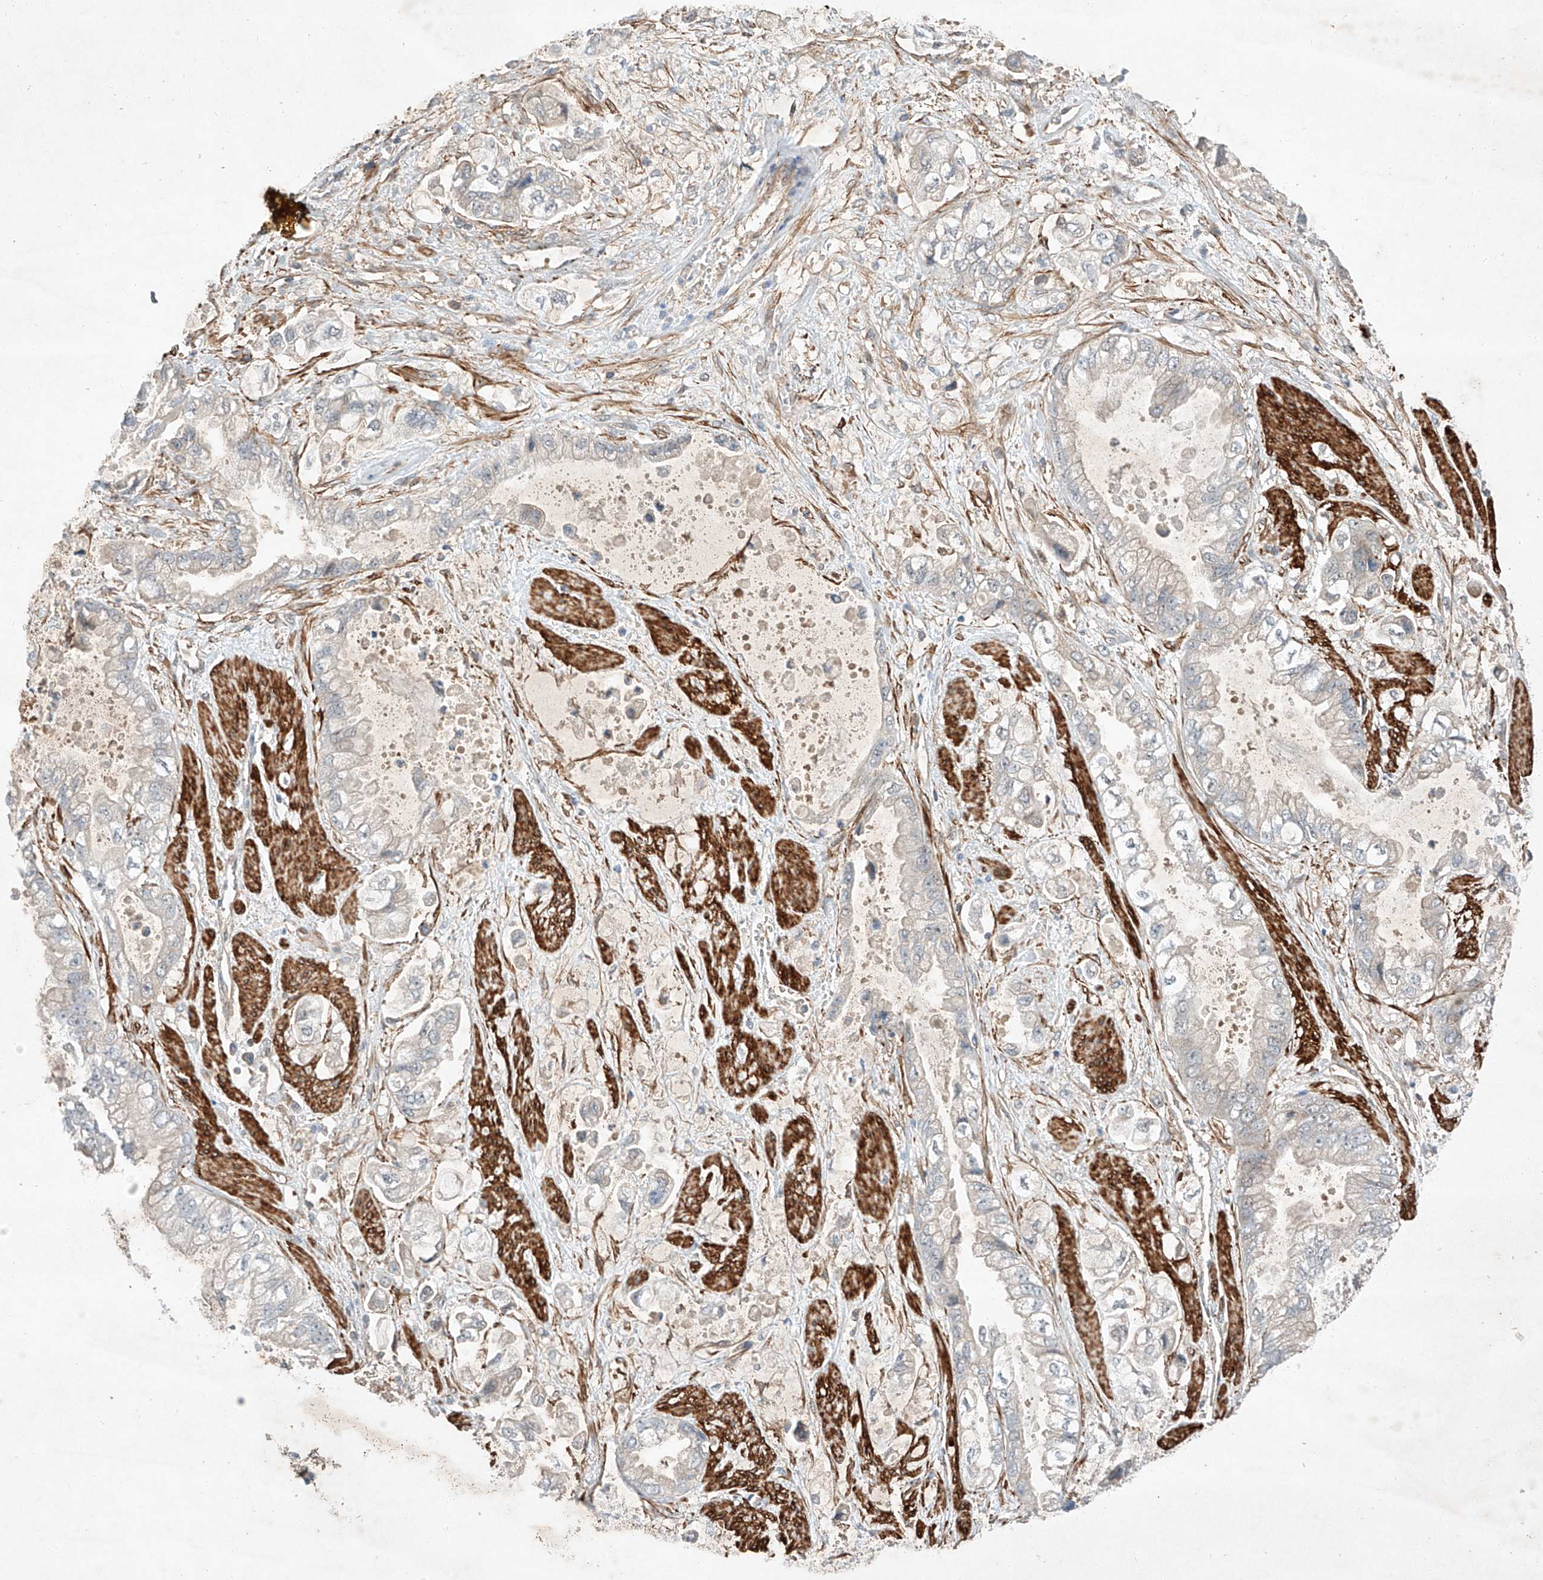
{"staining": {"intensity": "negative", "quantity": "none", "location": "none"}, "tissue": "stomach cancer", "cell_type": "Tumor cells", "image_type": "cancer", "snomed": [{"axis": "morphology", "description": "Adenocarcinoma, NOS"}, {"axis": "topography", "description": "Stomach"}], "caption": "IHC of human stomach cancer shows no positivity in tumor cells.", "gene": "ARHGAP33", "patient": {"sex": "male", "age": 62}}